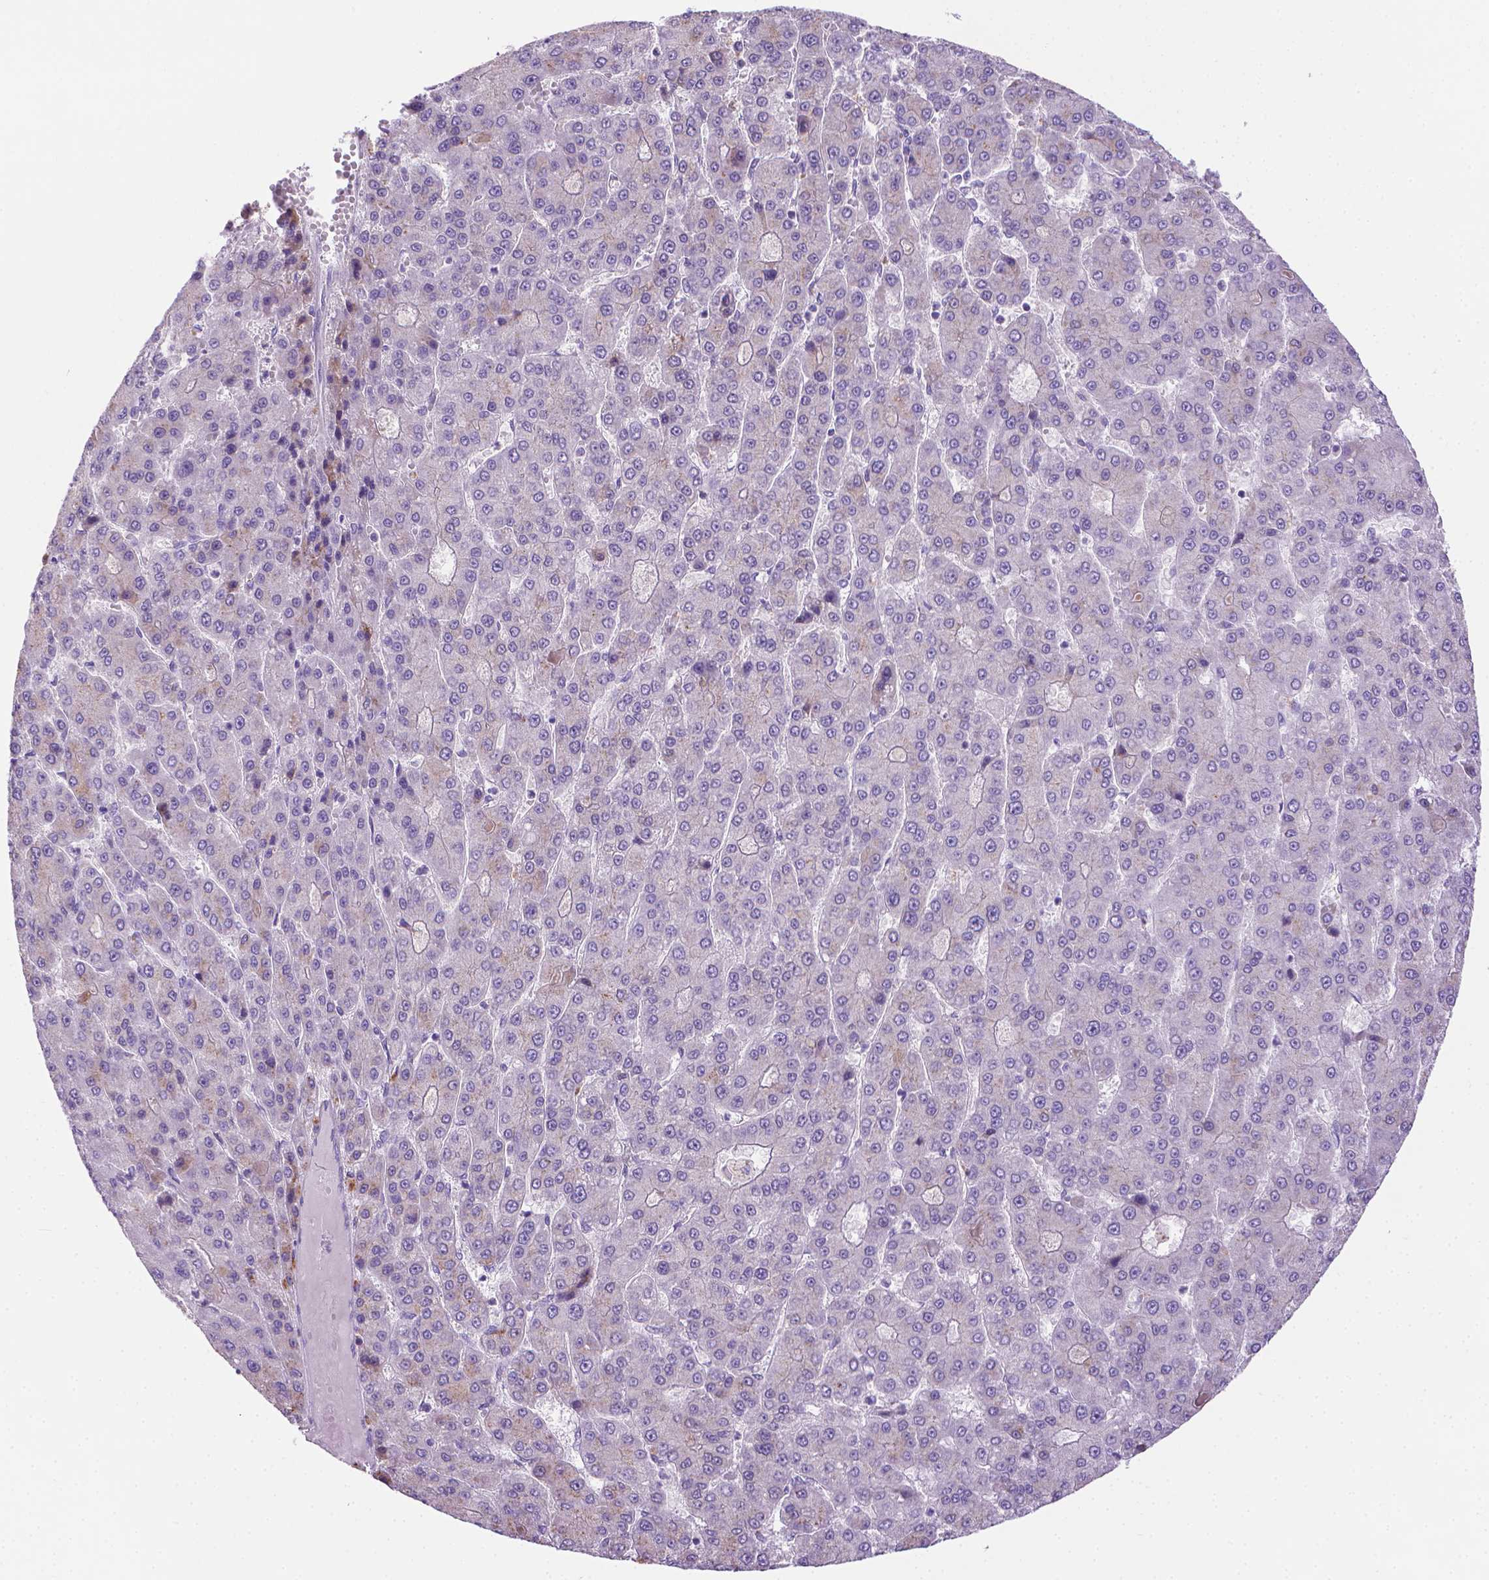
{"staining": {"intensity": "negative", "quantity": "none", "location": "none"}, "tissue": "liver cancer", "cell_type": "Tumor cells", "image_type": "cancer", "snomed": [{"axis": "morphology", "description": "Carcinoma, Hepatocellular, NOS"}, {"axis": "topography", "description": "Liver"}], "caption": "Immunohistochemistry (IHC) photomicrograph of human liver hepatocellular carcinoma stained for a protein (brown), which displays no staining in tumor cells.", "gene": "SPAG6", "patient": {"sex": "male", "age": 70}}